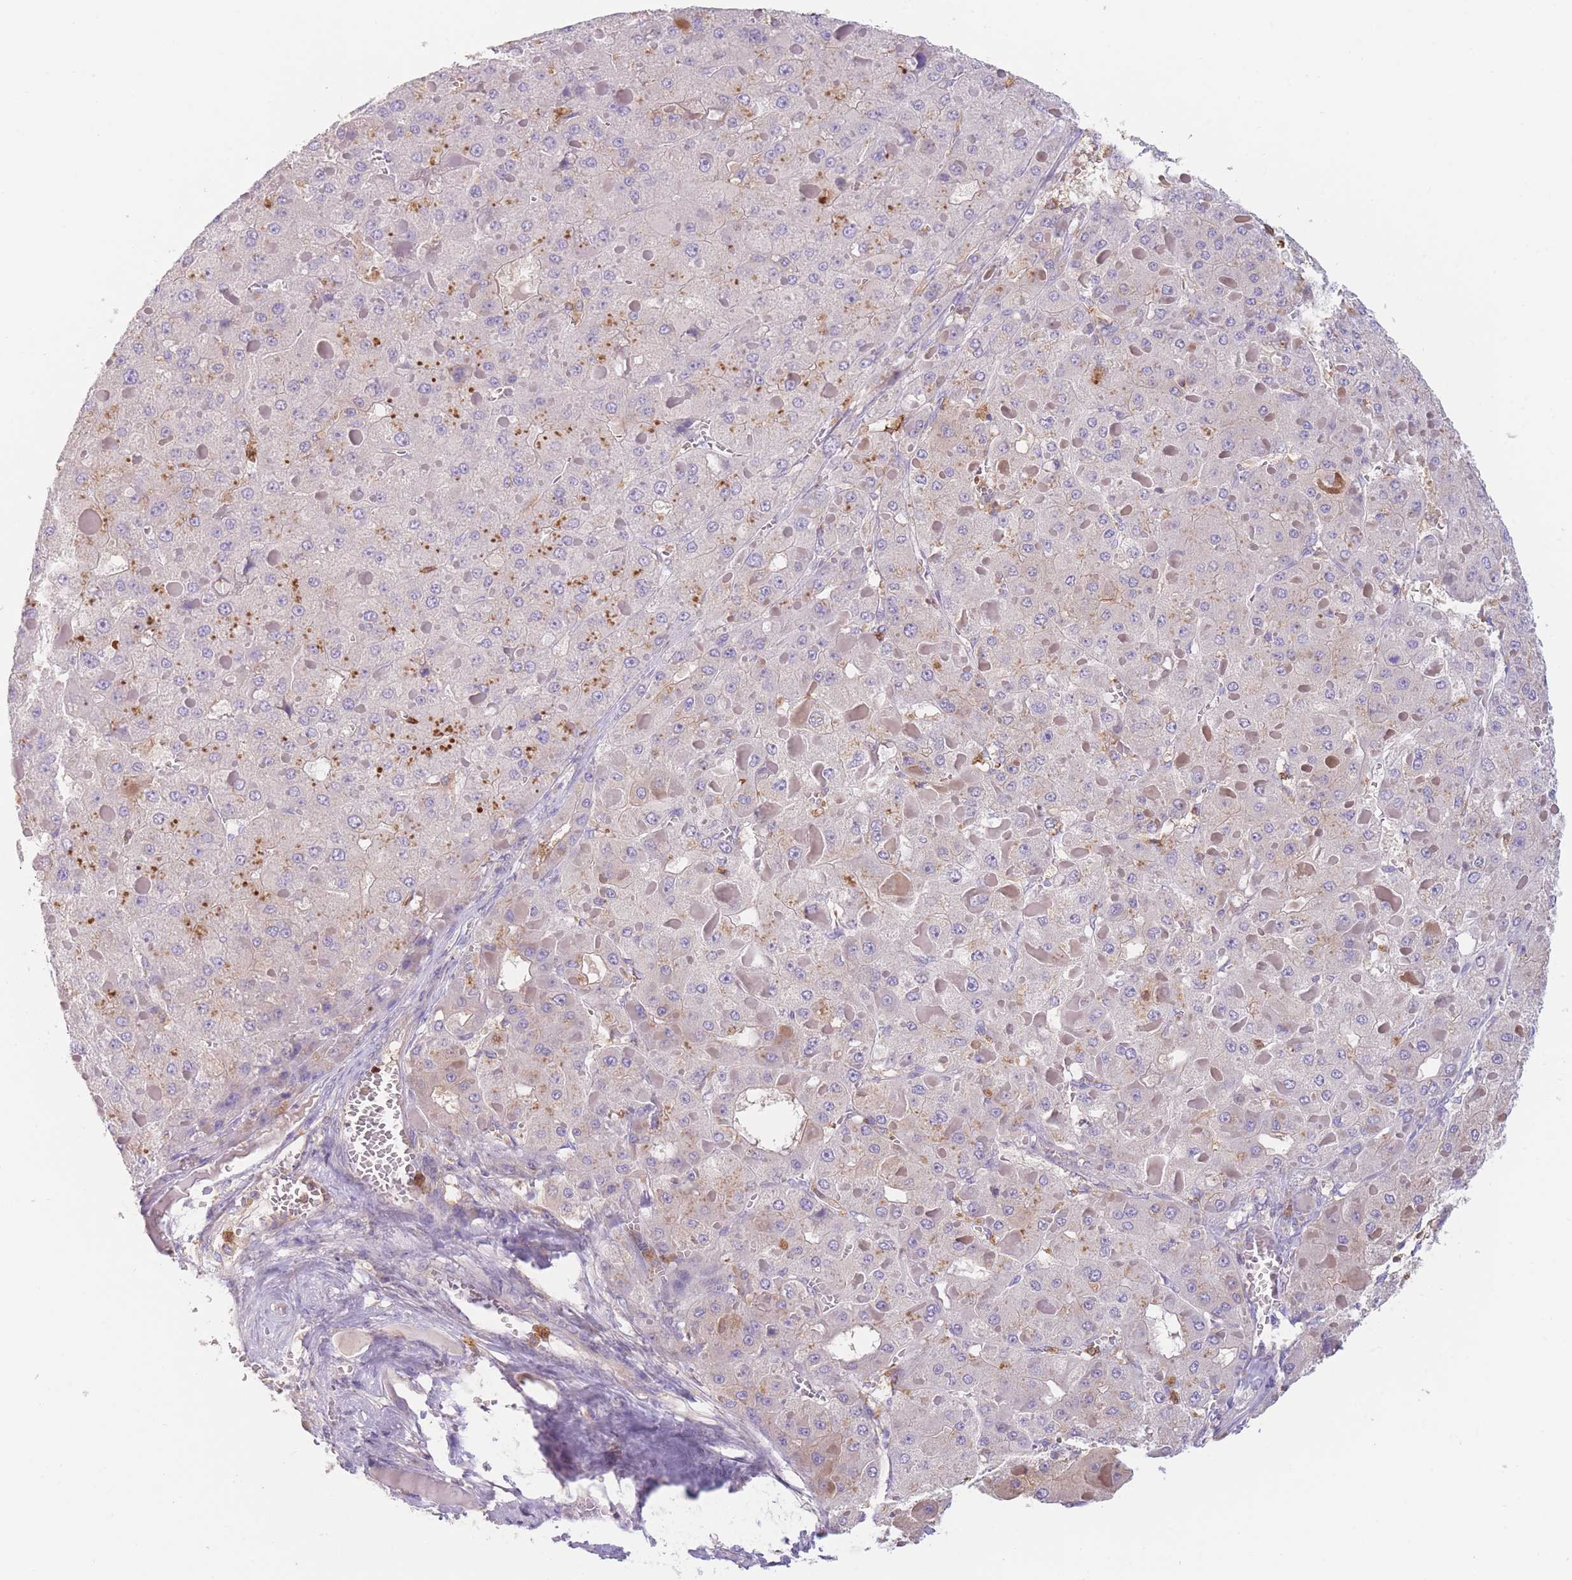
{"staining": {"intensity": "weak", "quantity": "<25%", "location": "cytoplasmic/membranous"}, "tissue": "liver cancer", "cell_type": "Tumor cells", "image_type": "cancer", "snomed": [{"axis": "morphology", "description": "Carcinoma, Hepatocellular, NOS"}, {"axis": "topography", "description": "Liver"}], "caption": "A histopathology image of human hepatocellular carcinoma (liver) is negative for staining in tumor cells.", "gene": "ST3GAL4", "patient": {"sex": "female", "age": 73}}